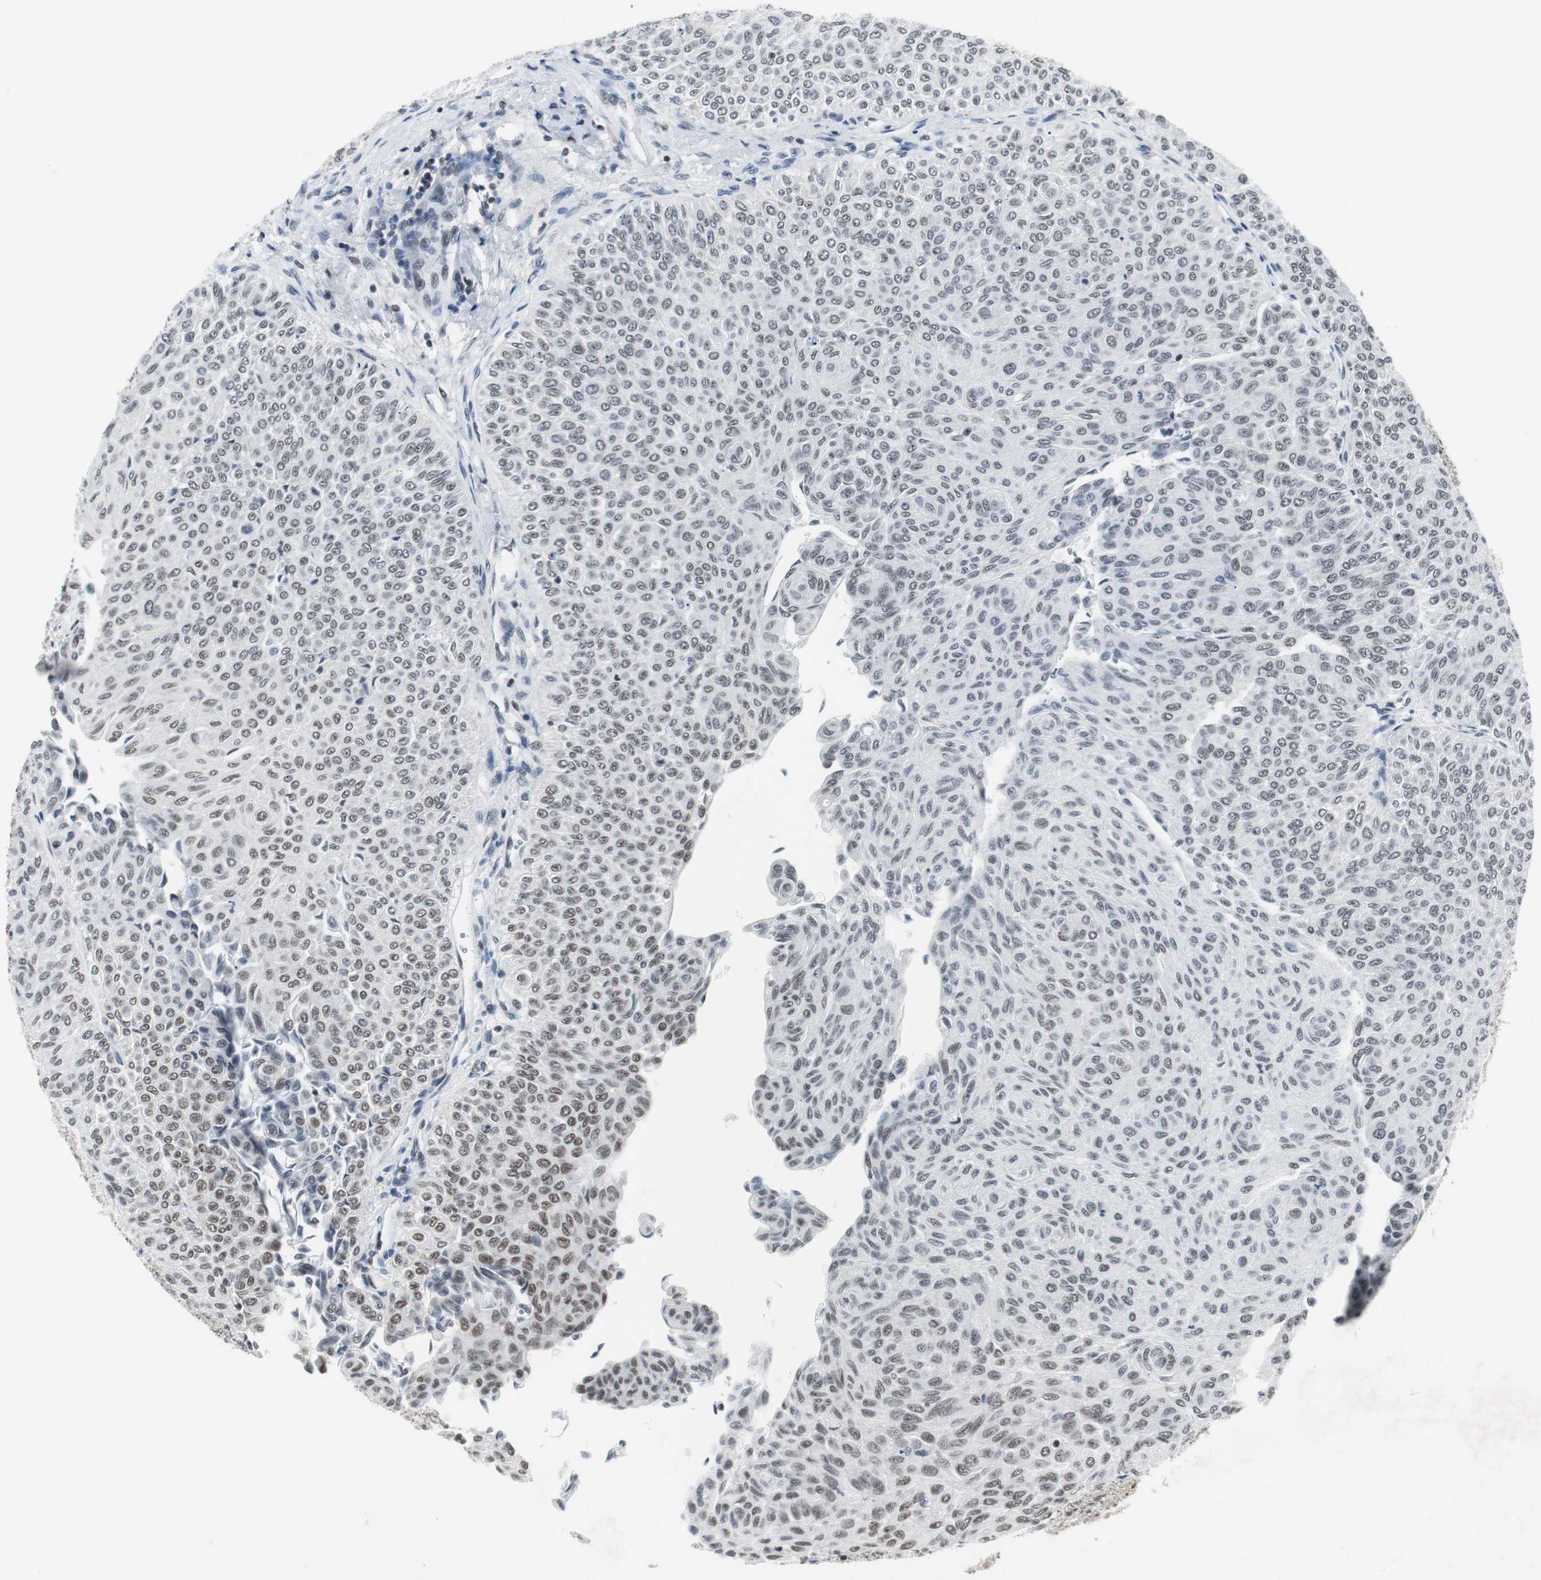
{"staining": {"intensity": "moderate", "quantity": ">75%", "location": "nuclear"}, "tissue": "urothelial cancer", "cell_type": "Tumor cells", "image_type": "cancer", "snomed": [{"axis": "morphology", "description": "Urothelial carcinoma, Low grade"}, {"axis": "topography", "description": "Urinary bladder"}], "caption": "Tumor cells exhibit medium levels of moderate nuclear expression in about >75% of cells in human urothelial cancer. (Stains: DAB (3,3'-diaminobenzidine) in brown, nuclei in blue, Microscopy: brightfield microscopy at high magnification).", "gene": "RAD9A", "patient": {"sex": "male", "age": 78}}